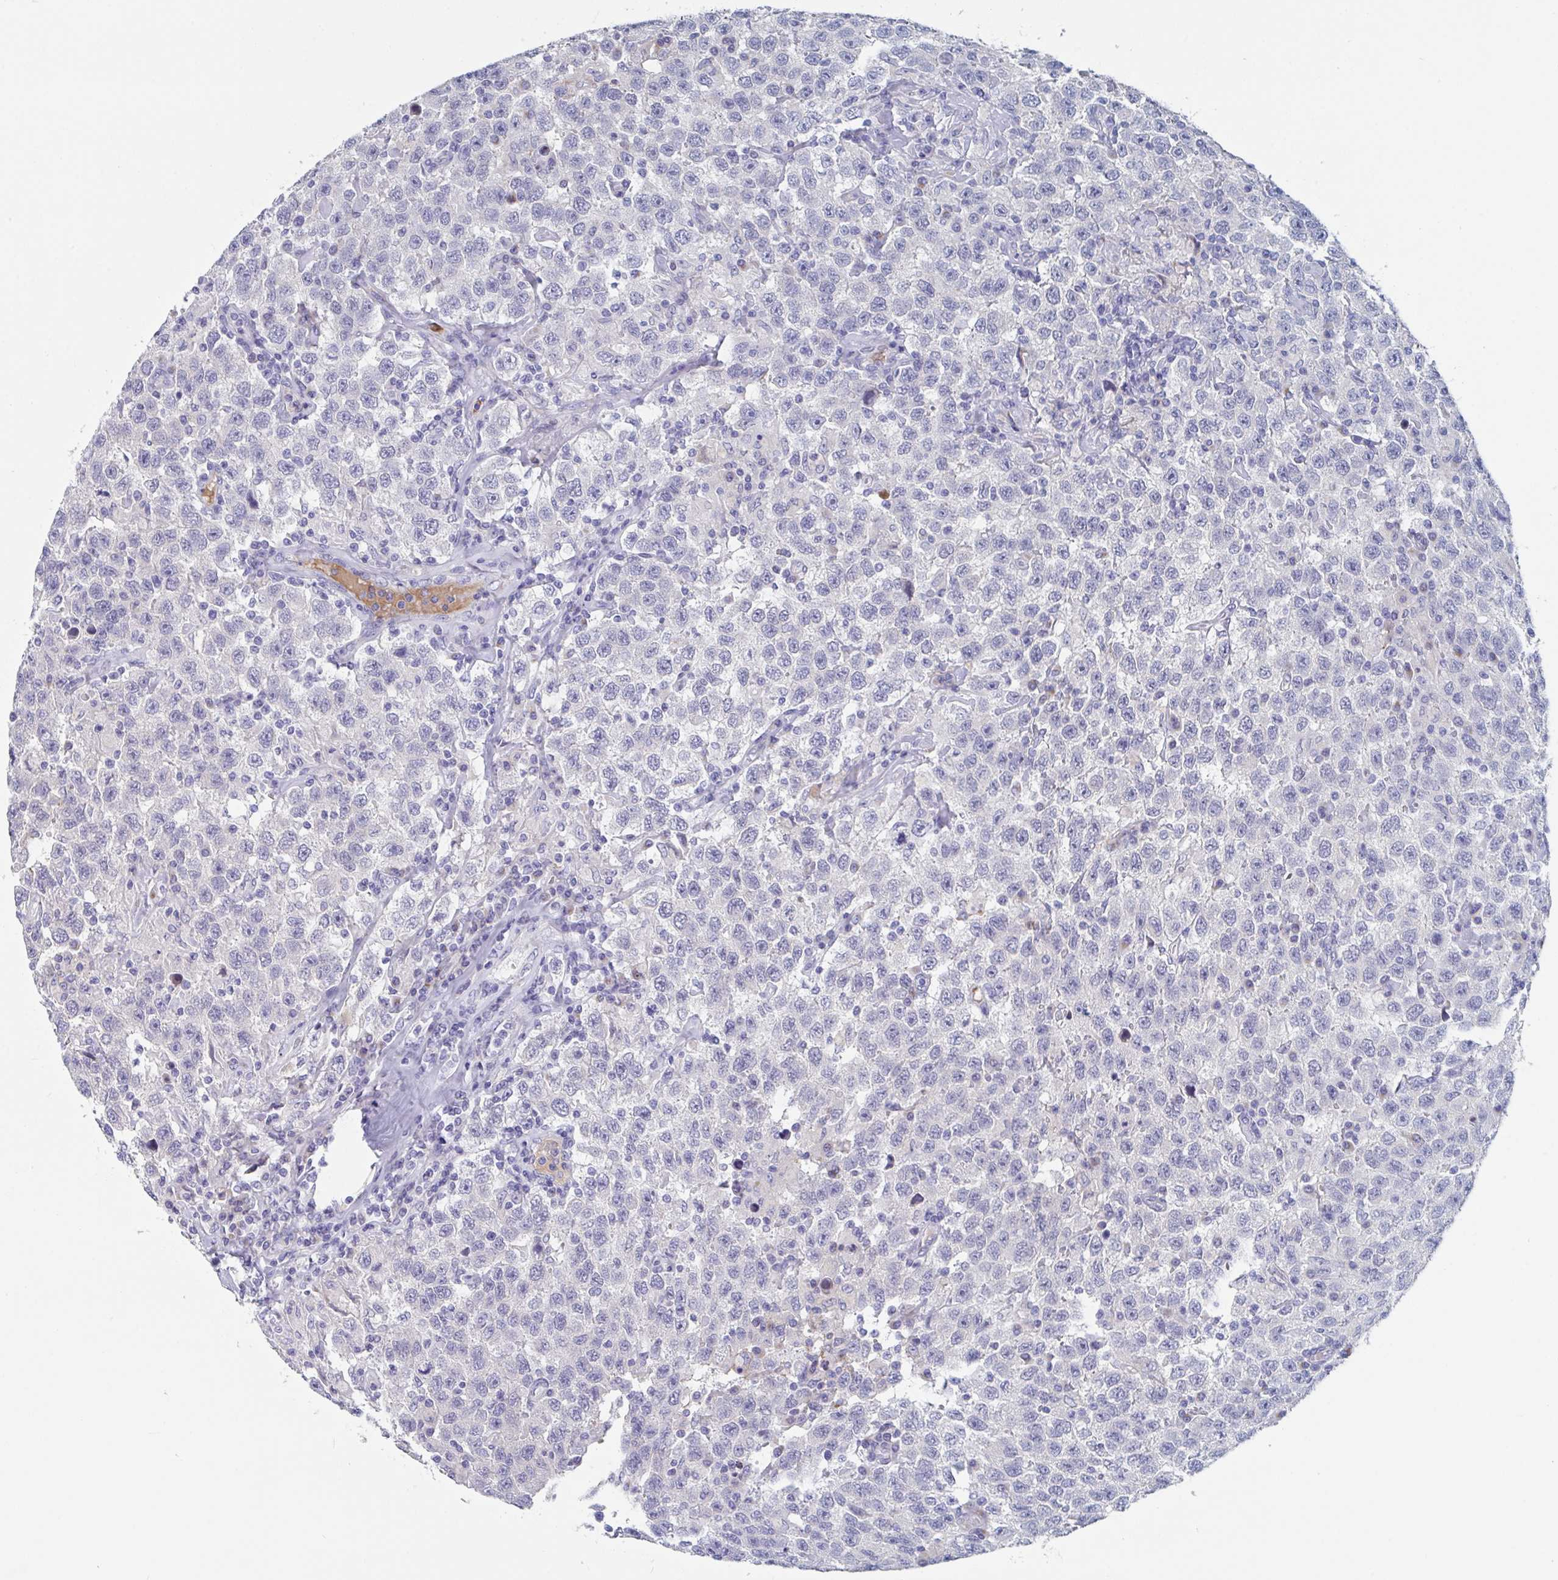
{"staining": {"intensity": "negative", "quantity": "none", "location": "none"}, "tissue": "testis cancer", "cell_type": "Tumor cells", "image_type": "cancer", "snomed": [{"axis": "morphology", "description": "Seminoma, NOS"}, {"axis": "topography", "description": "Testis"}], "caption": "Immunohistochemistry micrograph of testis cancer (seminoma) stained for a protein (brown), which demonstrates no positivity in tumor cells.", "gene": "NT5C3B", "patient": {"sex": "male", "age": 41}}